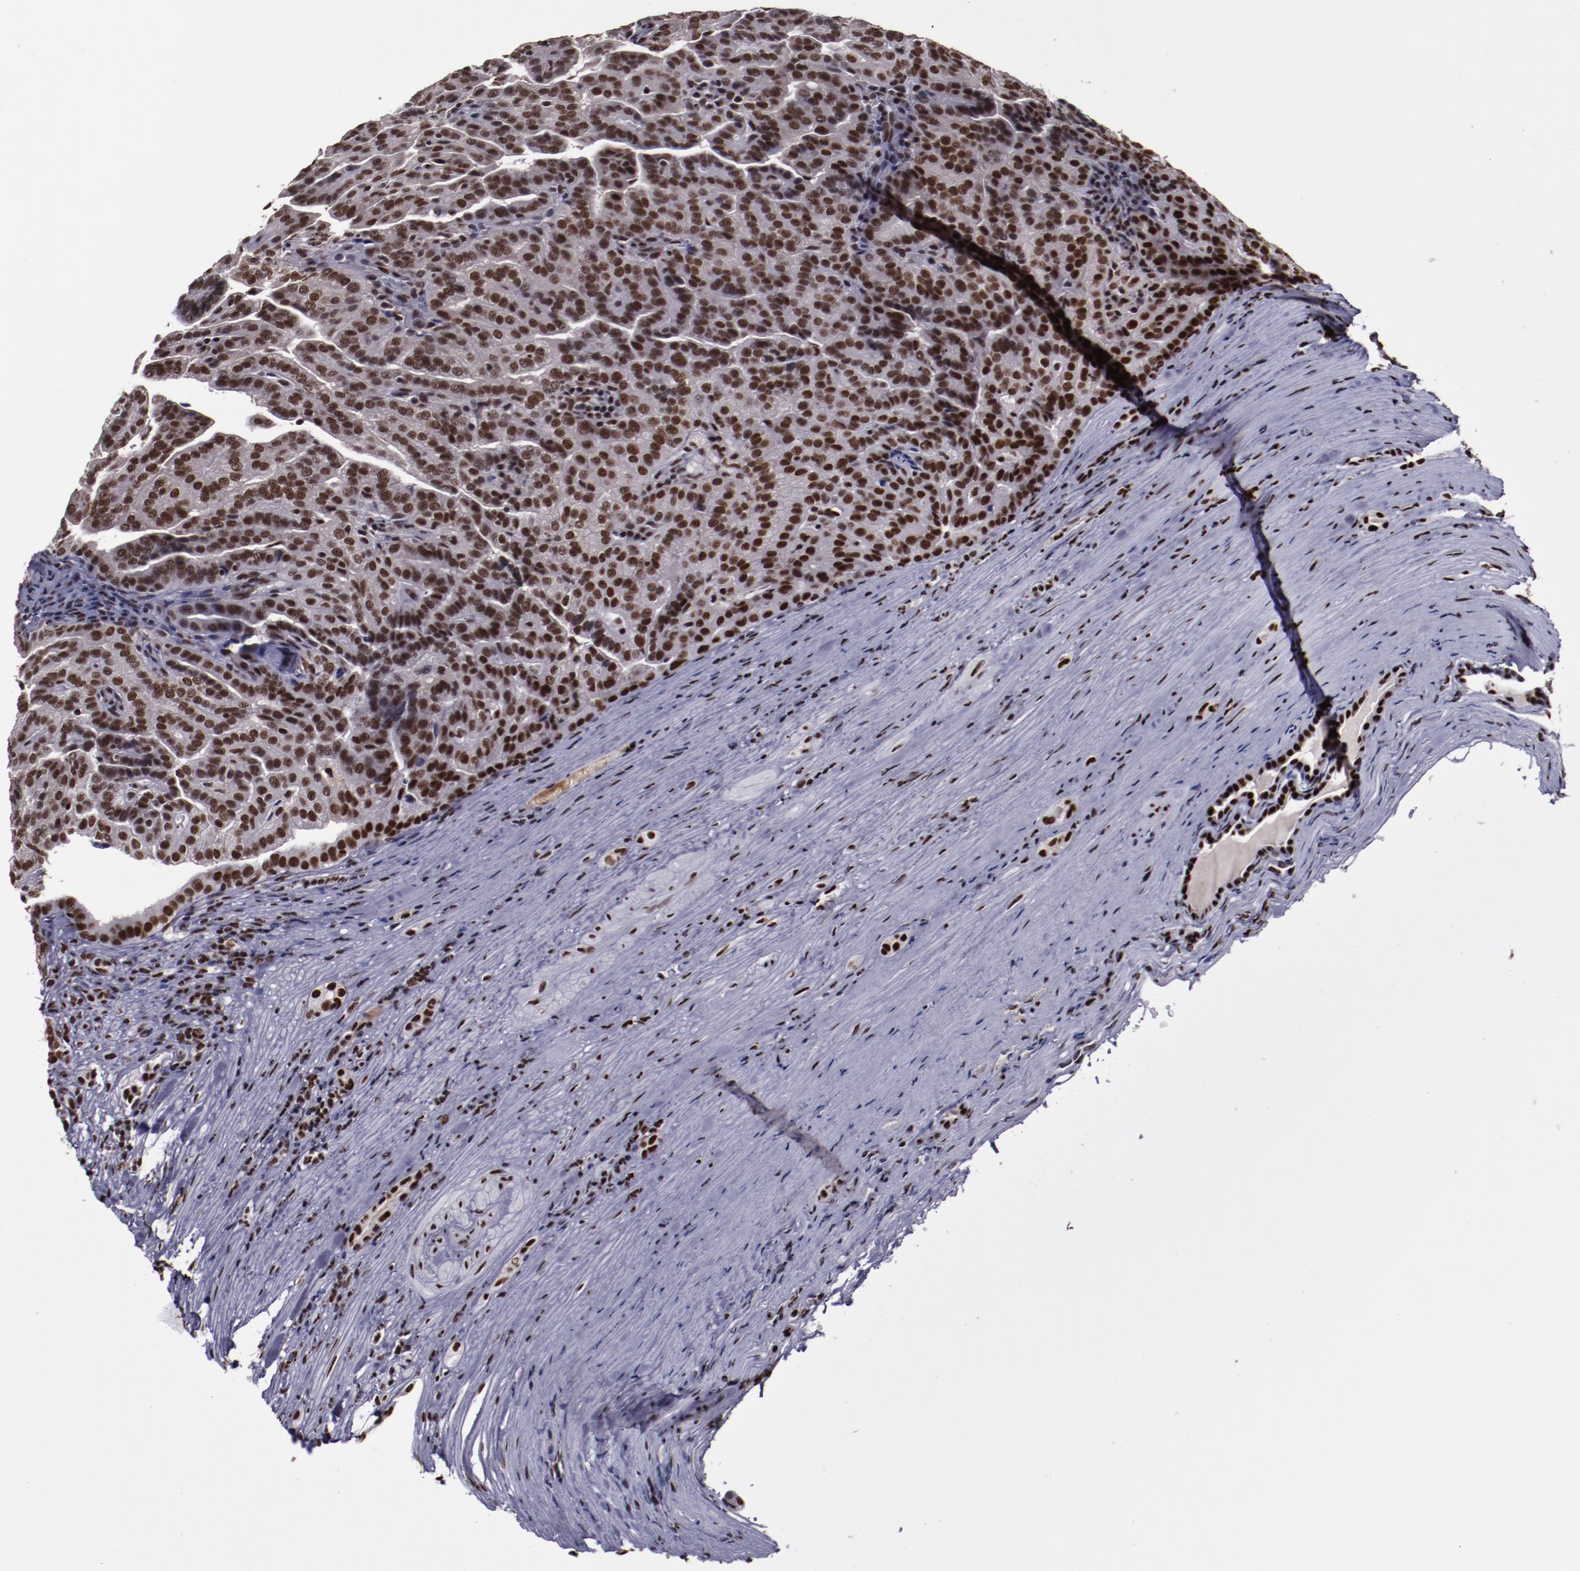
{"staining": {"intensity": "moderate", "quantity": ">75%", "location": "nuclear"}, "tissue": "renal cancer", "cell_type": "Tumor cells", "image_type": "cancer", "snomed": [{"axis": "morphology", "description": "Adenocarcinoma, NOS"}, {"axis": "topography", "description": "Kidney"}], "caption": "High-magnification brightfield microscopy of renal adenocarcinoma stained with DAB (3,3'-diaminobenzidine) (brown) and counterstained with hematoxylin (blue). tumor cells exhibit moderate nuclear positivity is present in approximately>75% of cells. The staining was performed using DAB, with brown indicating positive protein expression. Nuclei are stained blue with hematoxylin.", "gene": "ERH", "patient": {"sex": "male", "age": 61}}